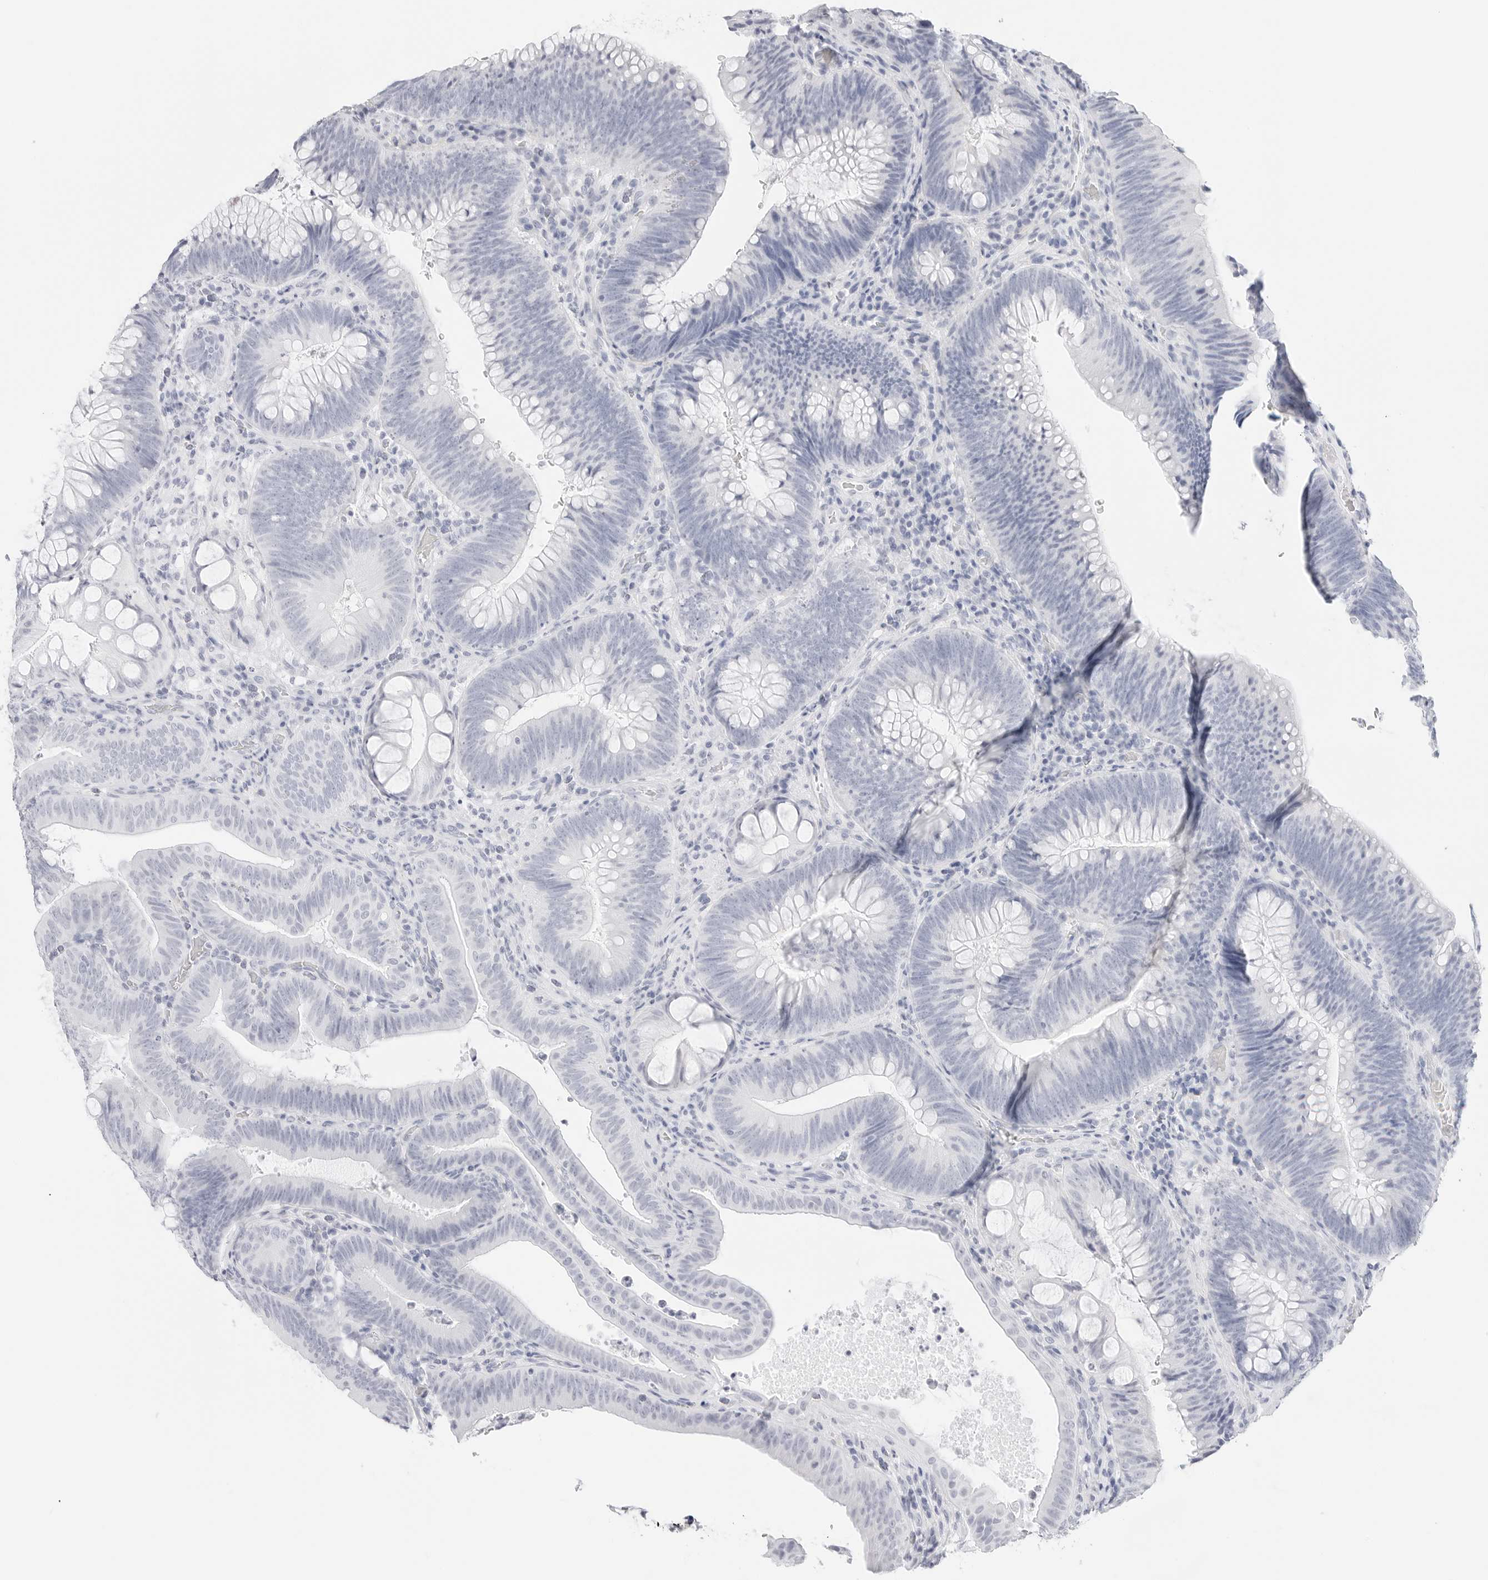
{"staining": {"intensity": "negative", "quantity": "none", "location": "none"}, "tissue": "colorectal cancer", "cell_type": "Tumor cells", "image_type": "cancer", "snomed": [{"axis": "morphology", "description": "Normal tissue, NOS"}, {"axis": "topography", "description": "Colon"}], "caption": "This is an immunohistochemistry histopathology image of human colorectal cancer. There is no positivity in tumor cells.", "gene": "TFF2", "patient": {"sex": "female", "age": 82}}